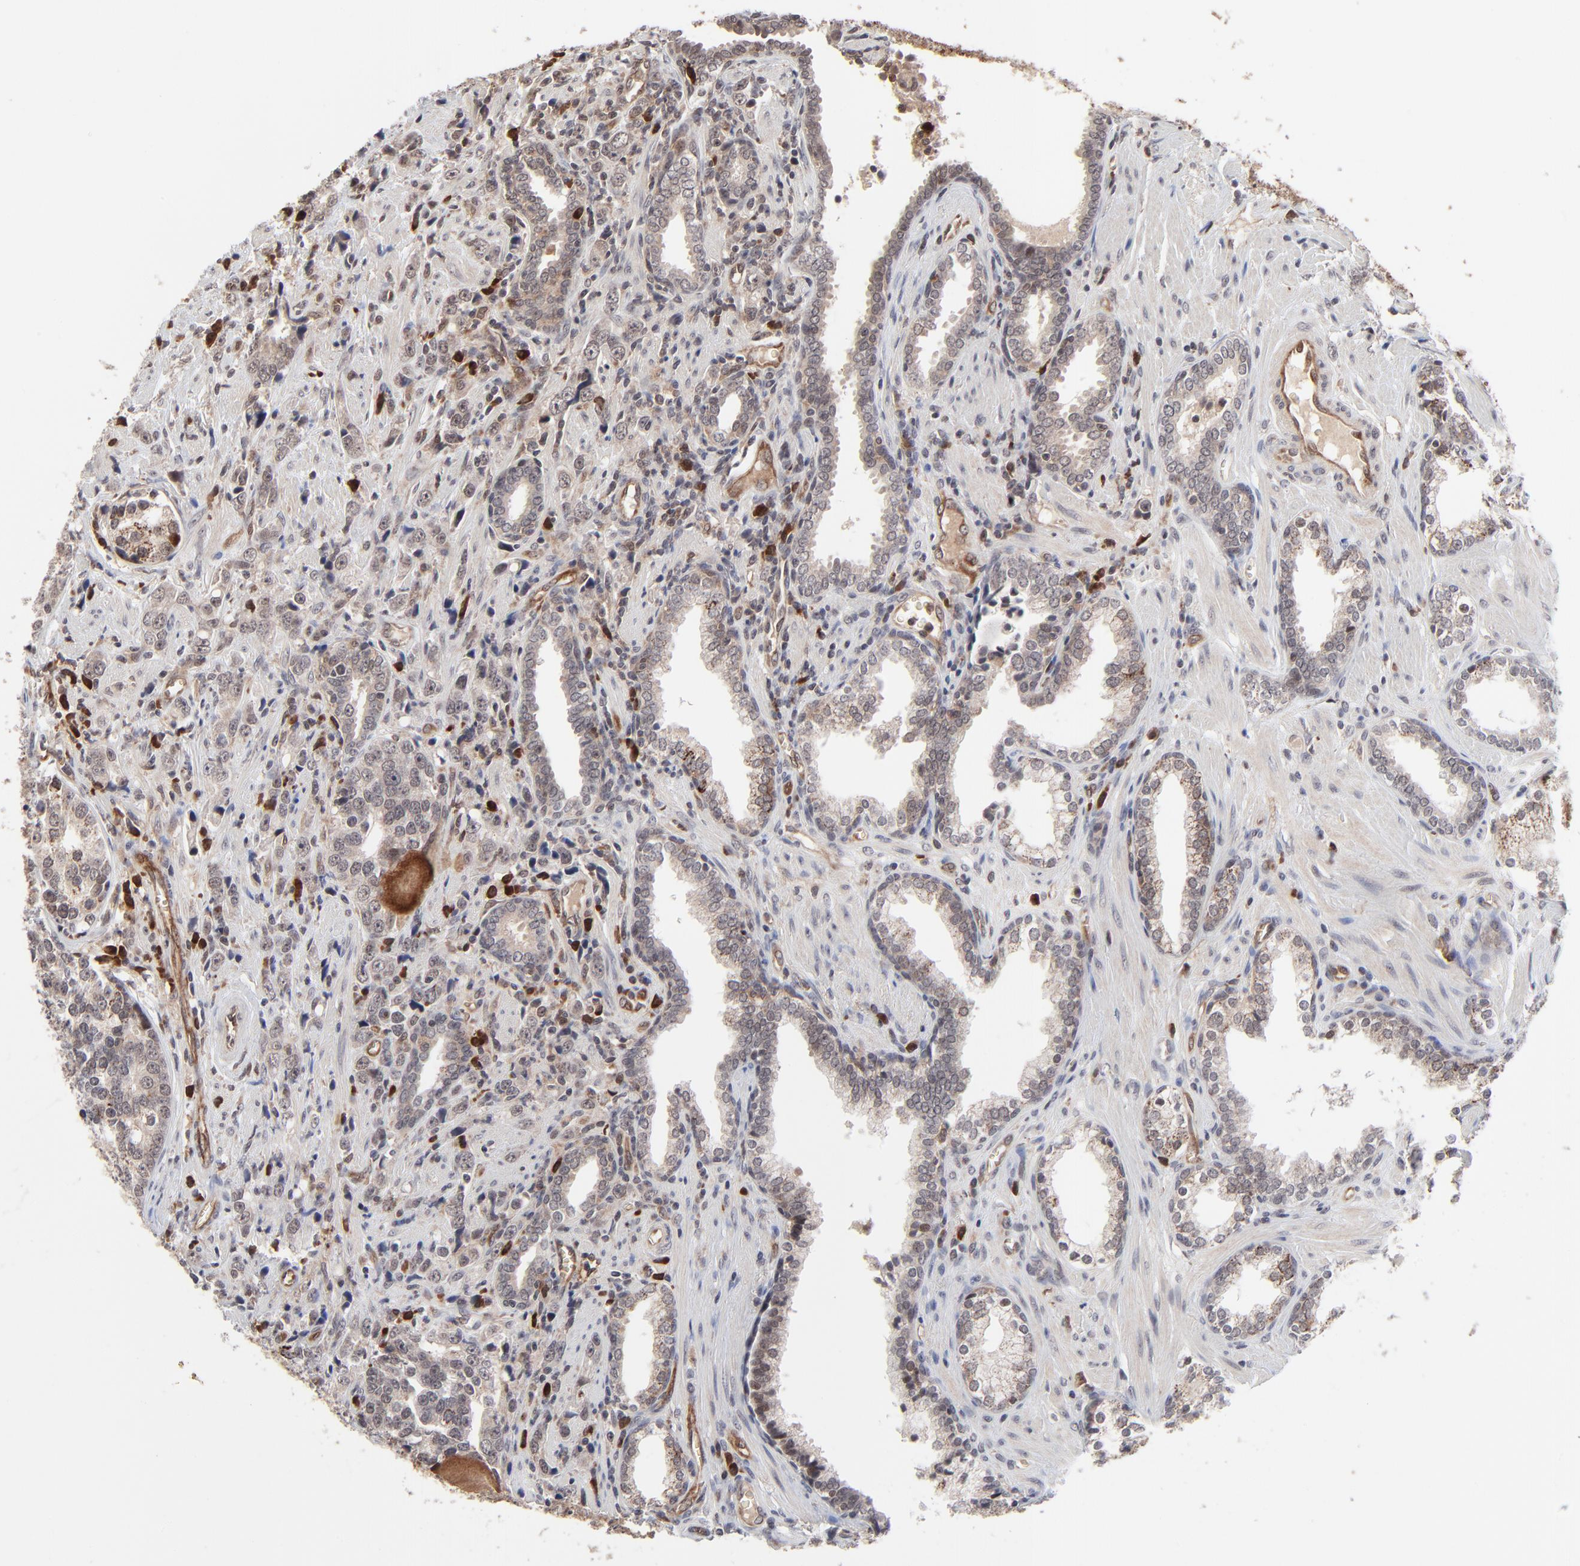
{"staining": {"intensity": "weak", "quantity": ">75%", "location": "cytoplasmic/membranous"}, "tissue": "prostate cancer", "cell_type": "Tumor cells", "image_type": "cancer", "snomed": [{"axis": "morphology", "description": "Adenocarcinoma, High grade"}, {"axis": "topography", "description": "Prostate"}], "caption": "DAB immunohistochemical staining of prostate high-grade adenocarcinoma exhibits weak cytoplasmic/membranous protein positivity in approximately >75% of tumor cells. The staining was performed using DAB, with brown indicating positive protein expression. Nuclei are stained blue with hematoxylin.", "gene": "CASP10", "patient": {"sex": "male", "age": 71}}